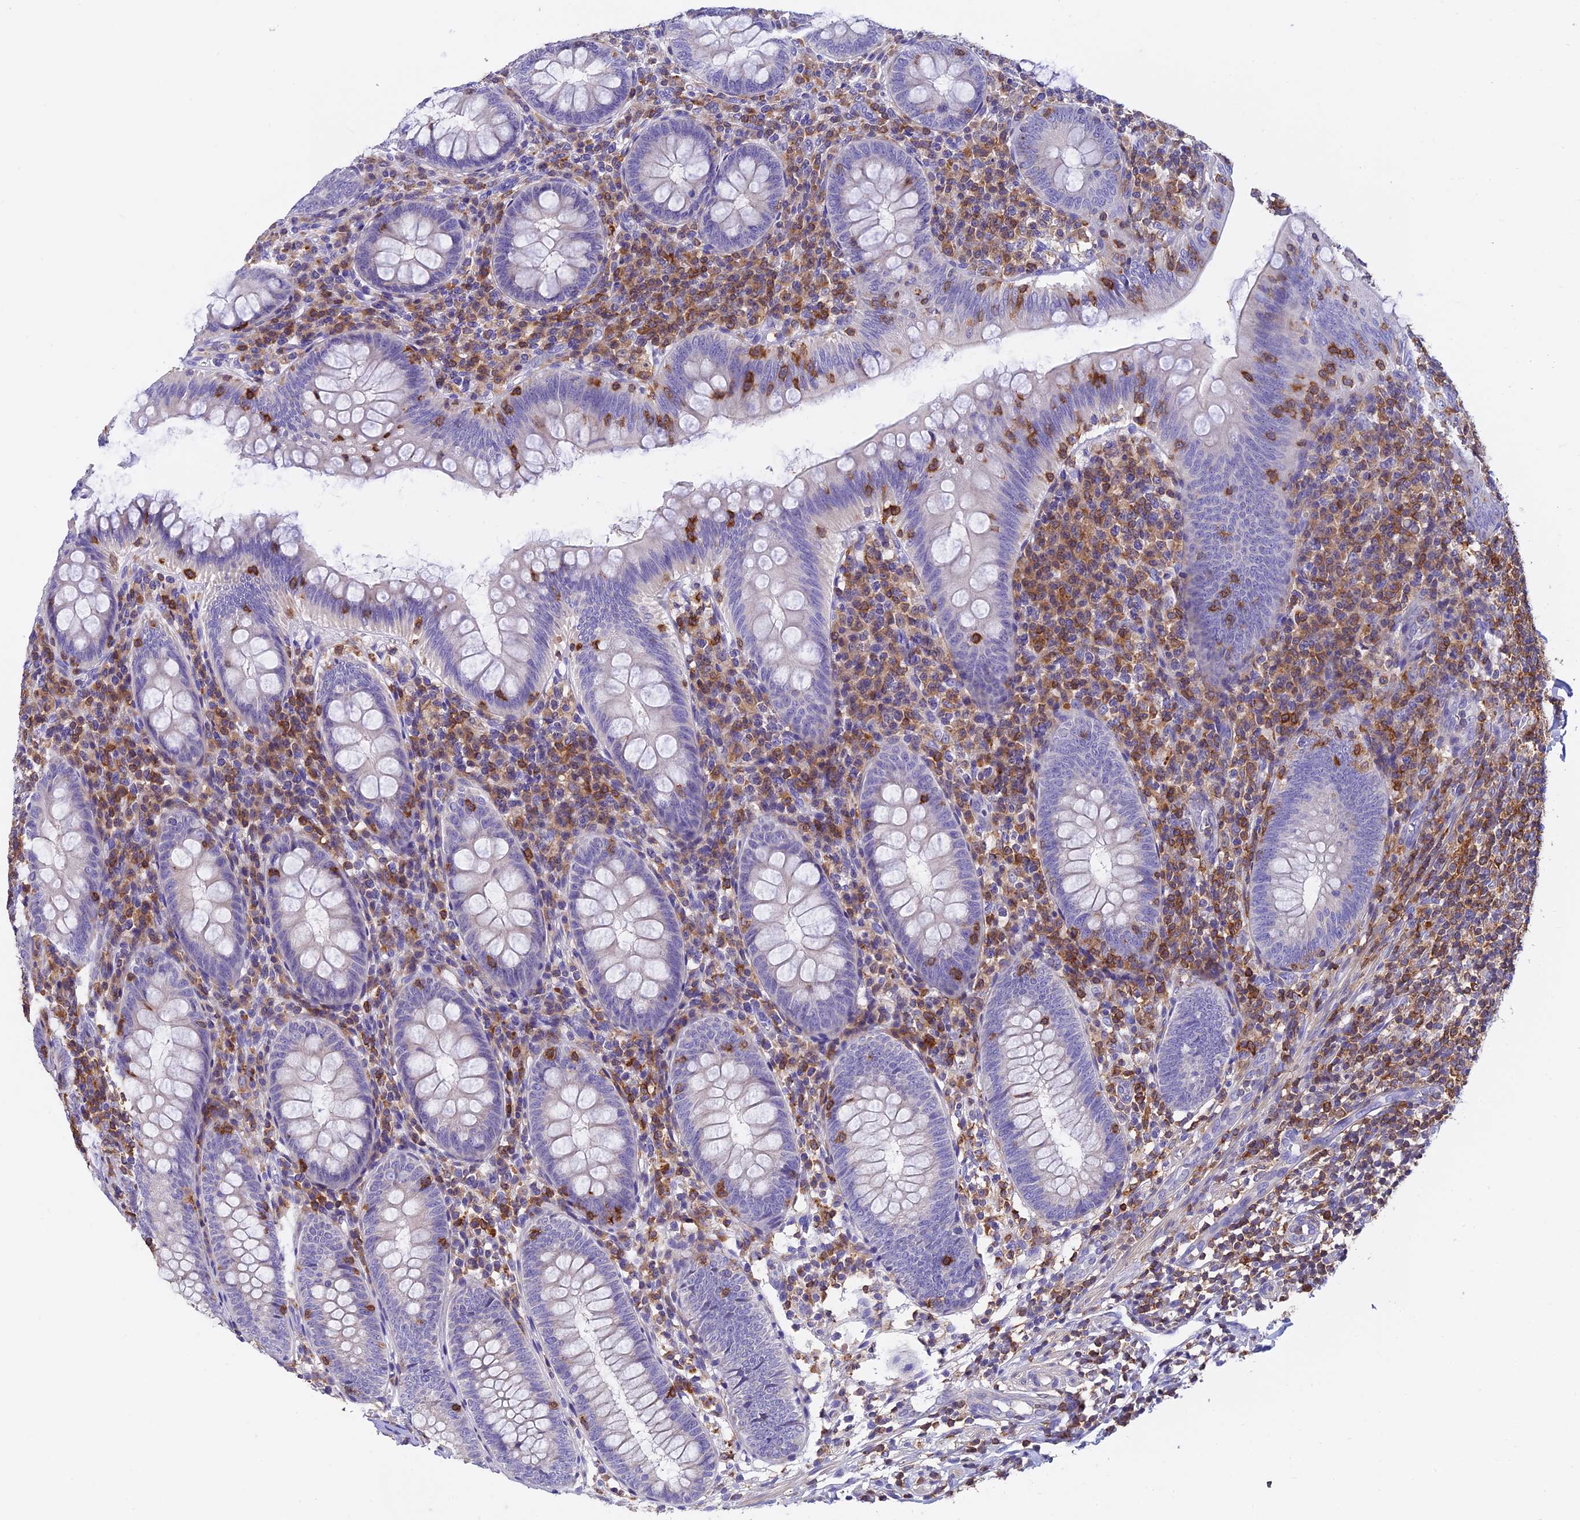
{"staining": {"intensity": "negative", "quantity": "none", "location": "none"}, "tissue": "appendix", "cell_type": "Glandular cells", "image_type": "normal", "snomed": [{"axis": "morphology", "description": "Normal tissue, NOS"}, {"axis": "topography", "description": "Appendix"}], "caption": "This is a histopathology image of immunohistochemistry (IHC) staining of benign appendix, which shows no positivity in glandular cells. (Immunohistochemistry, brightfield microscopy, high magnification).", "gene": "LPXN", "patient": {"sex": "male", "age": 14}}